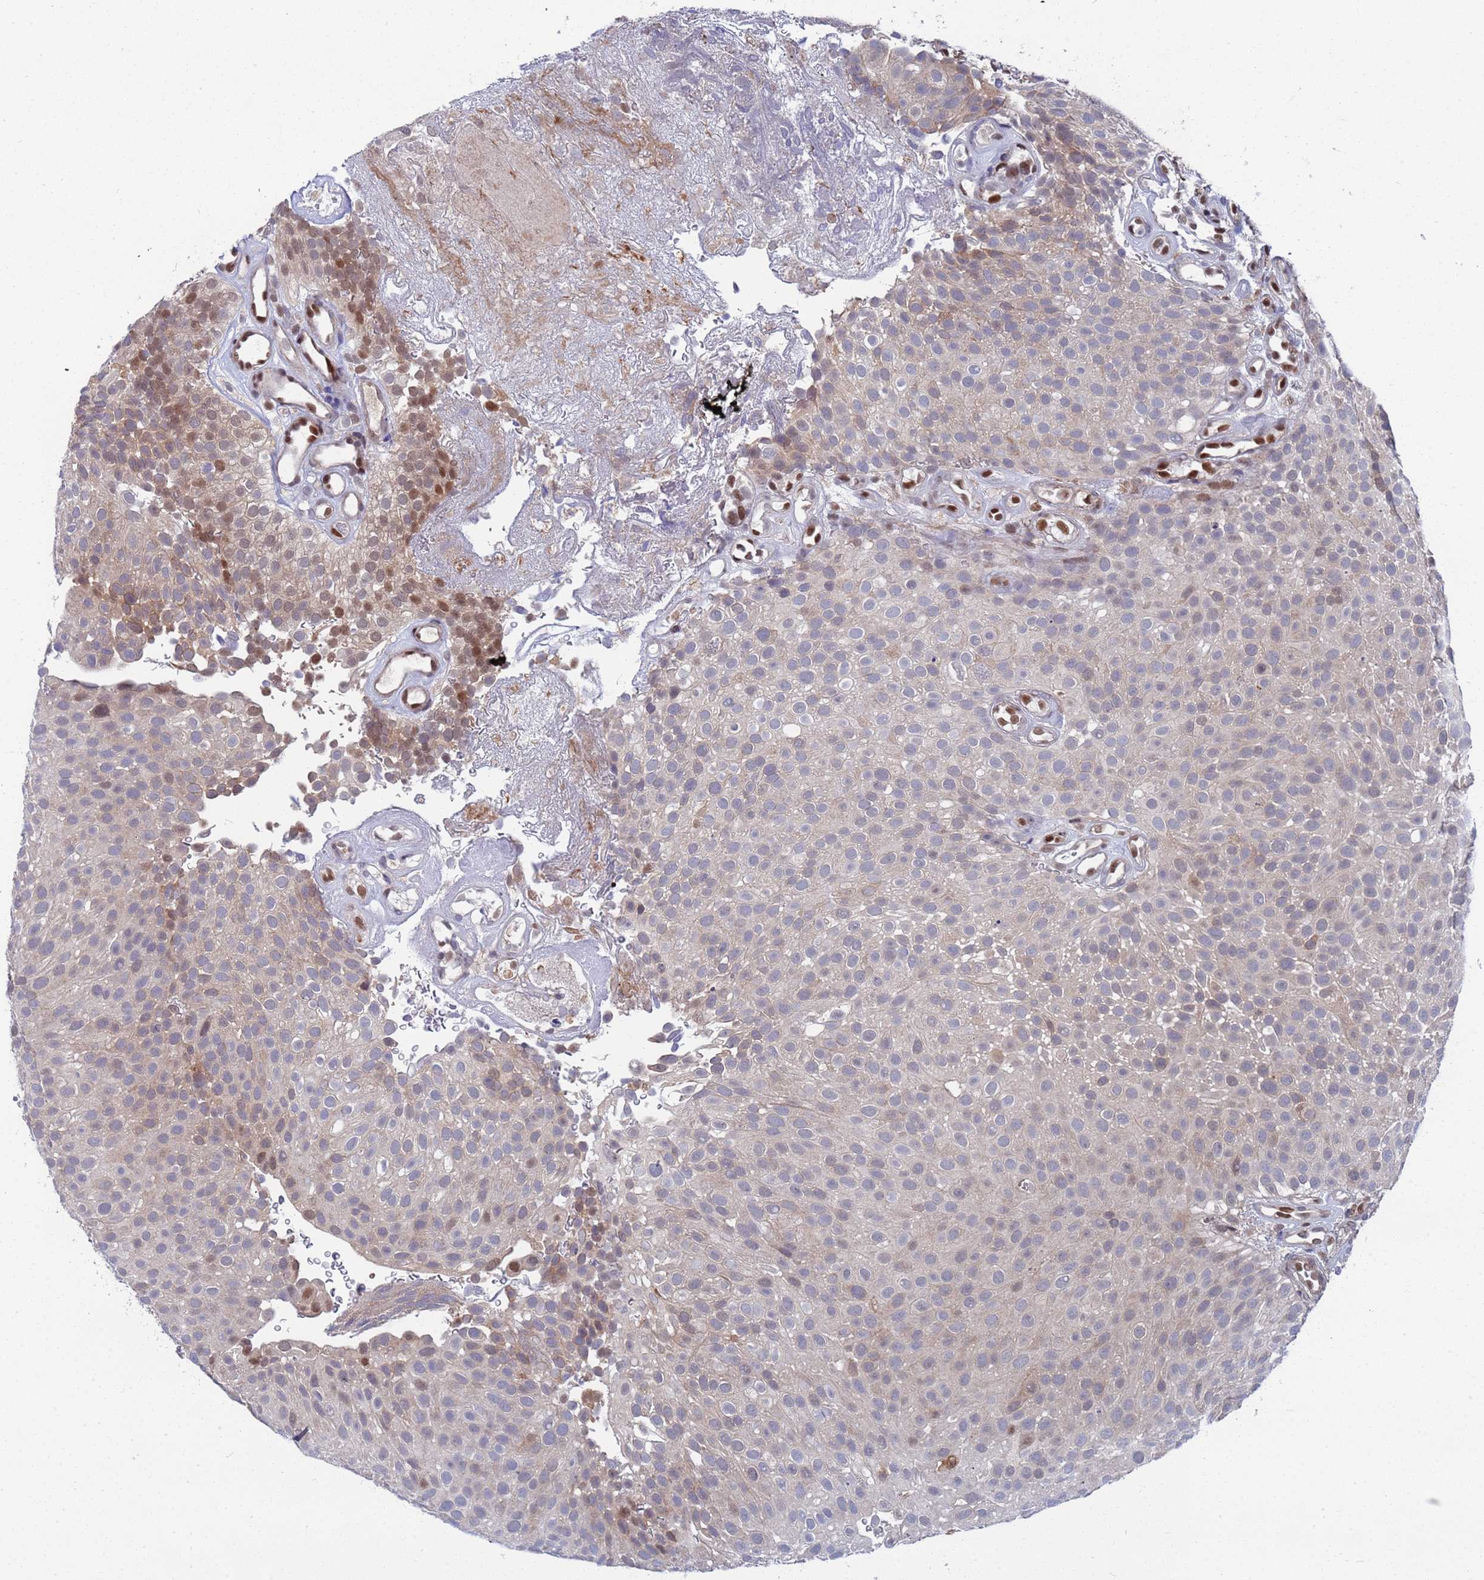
{"staining": {"intensity": "moderate", "quantity": "<25%", "location": "nuclear"}, "tissue": "urothelial cancer", "cell_type": "Tumor cells", "image_type": "cancer", "snomed": [{"axis": "morphology", "description": "Urothelial carcinoma, Low grade"}, {"axis": "topography", "description": "Urinary bladder"}], "caption": "Moderate nuclear staining is appreciated in approximately <25% of tumor cells in urothelial carcinoma (low-grade).", "gene": "TMBIM6", "patient": {"sex": "male", "age": 78}}